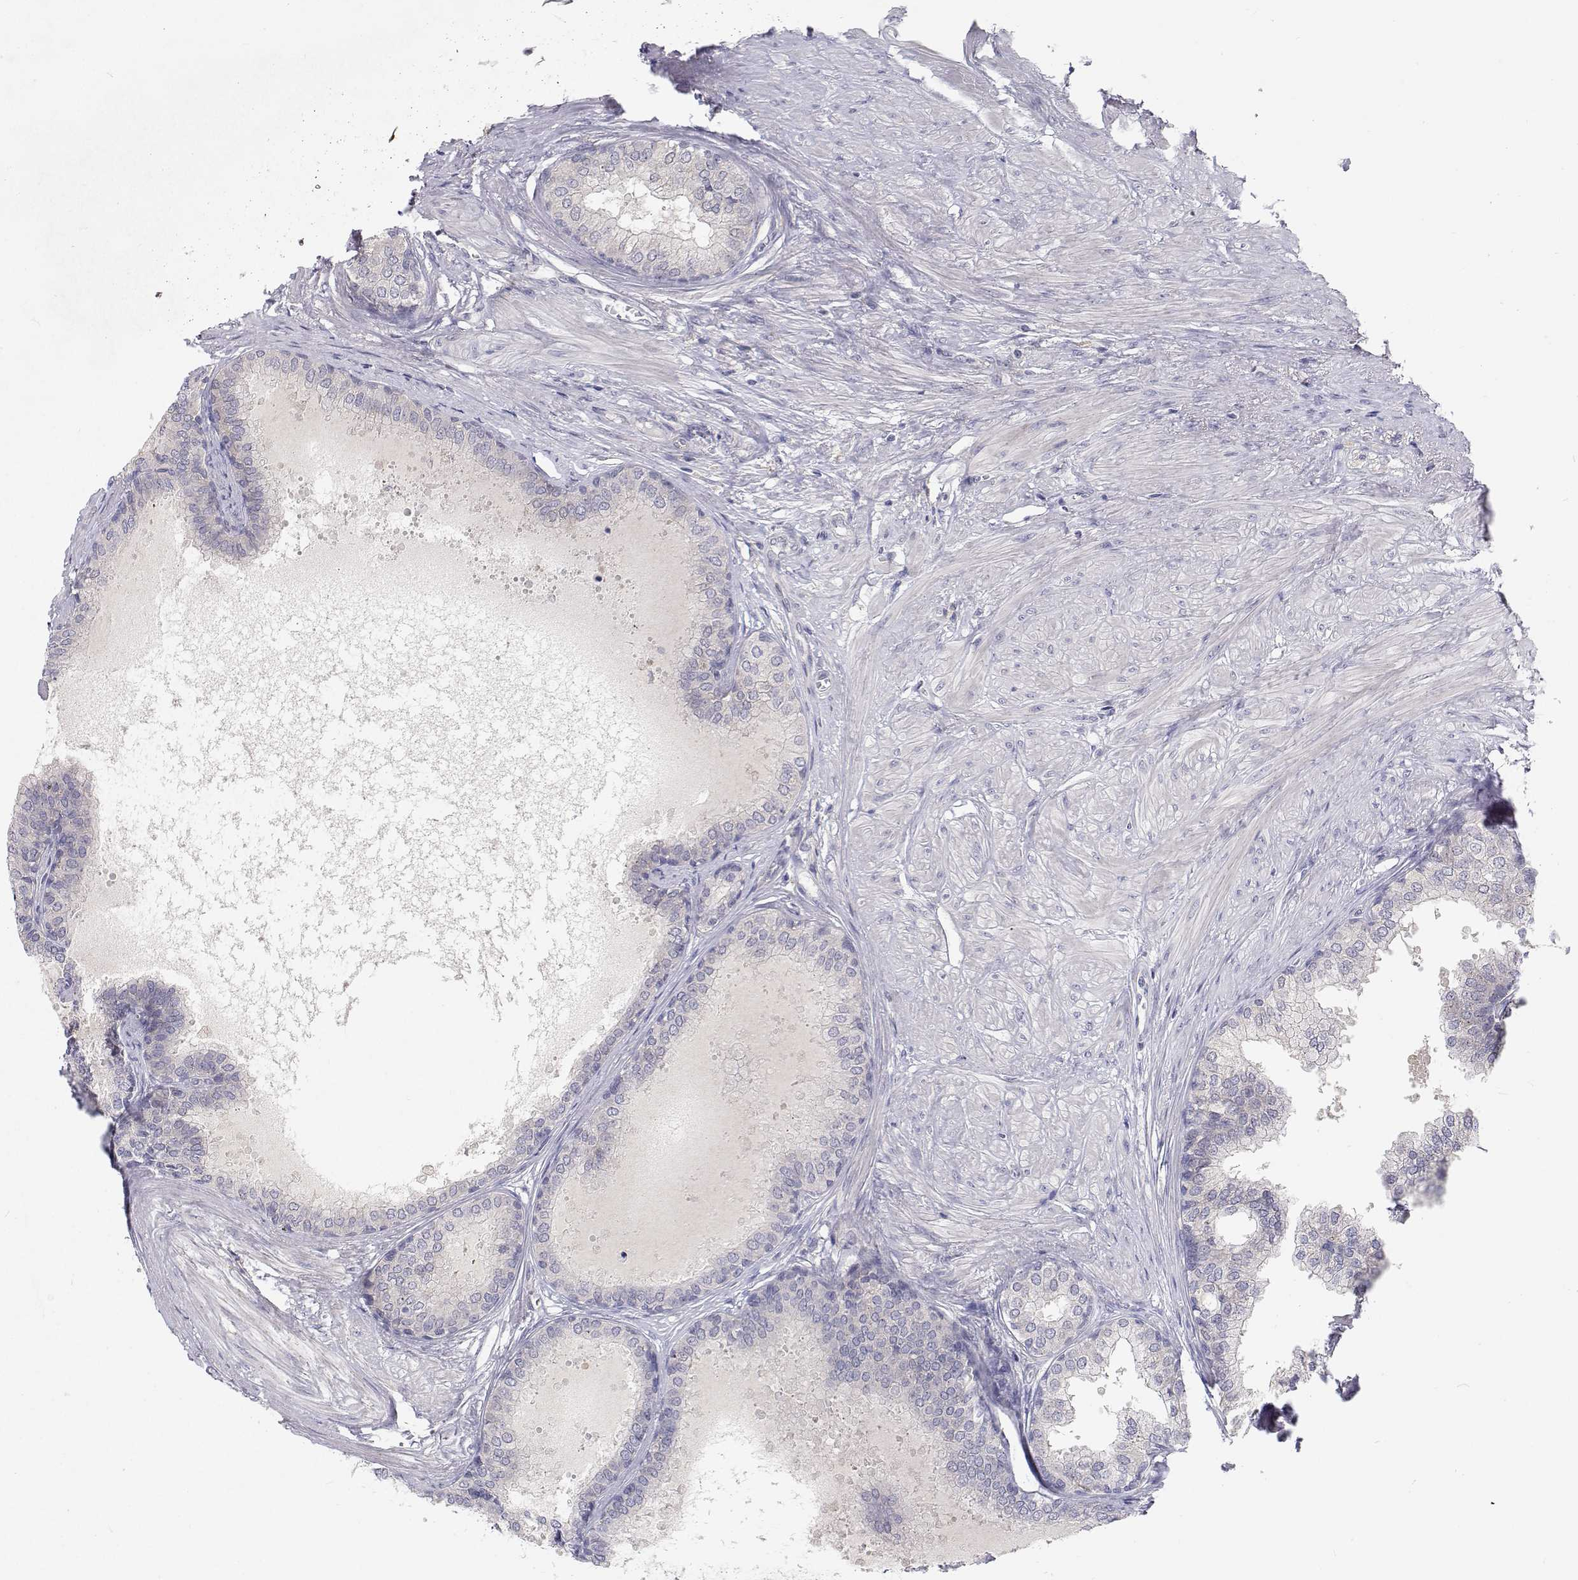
{"staining": {"intensity": "negative", "quantity": "none", "location": "none"}, "tissue": "prostate", "cell_type": "Glandular cells", "image_type": "normal", "snomed": [{"axis": "morphology", "description": "Normal tissue, NOS"}, {"axis": "topography", "description": "Prostate"}, {"axis": "topography", "description": "Peripheral nerve tissue"}], "caption": "The photomicrograph displays no significant expression in glandular cells of prostate.", "gene": "MYPN", "patient": {"sex": "male", "age": 55}}